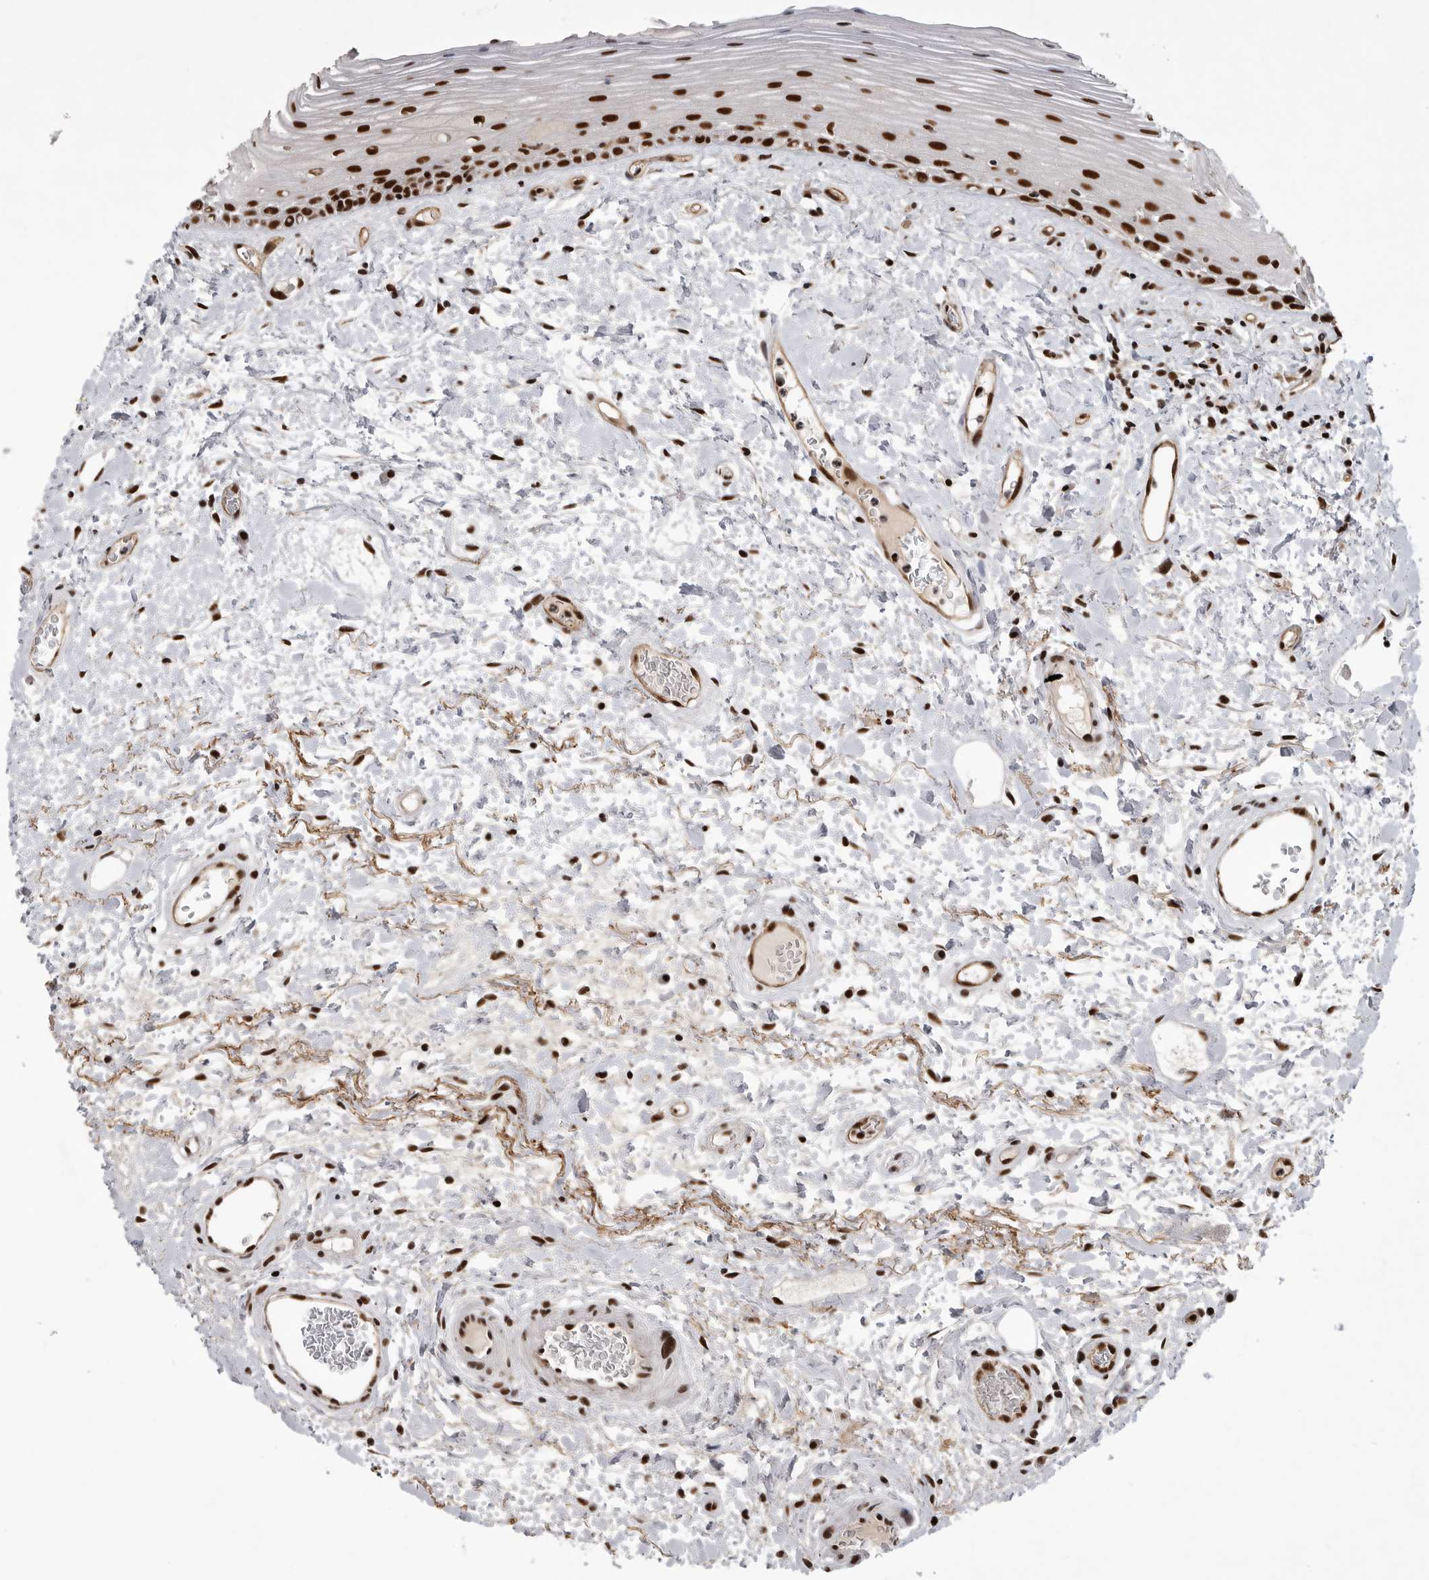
{"staining": {"intensity": "strong", "quantity": ">75%", "location": "nuclear"}, "tissue": "oral mucosa", "cell_type": "Squamous epithelial cells", "image_type": "normal", "snomed": [{"axis": "morphology", "description": "Normal tissue, NOS"}, {"axis": "topography", "description": "Oral tissue"}], "caption": "Protein staining of unremarkable oral mucosa shows strong nuclear staining in approximately >75% of squamous epithelial cells.", "gene": "PPP1R8", "patient": {"sex": "female", "age": 76}}